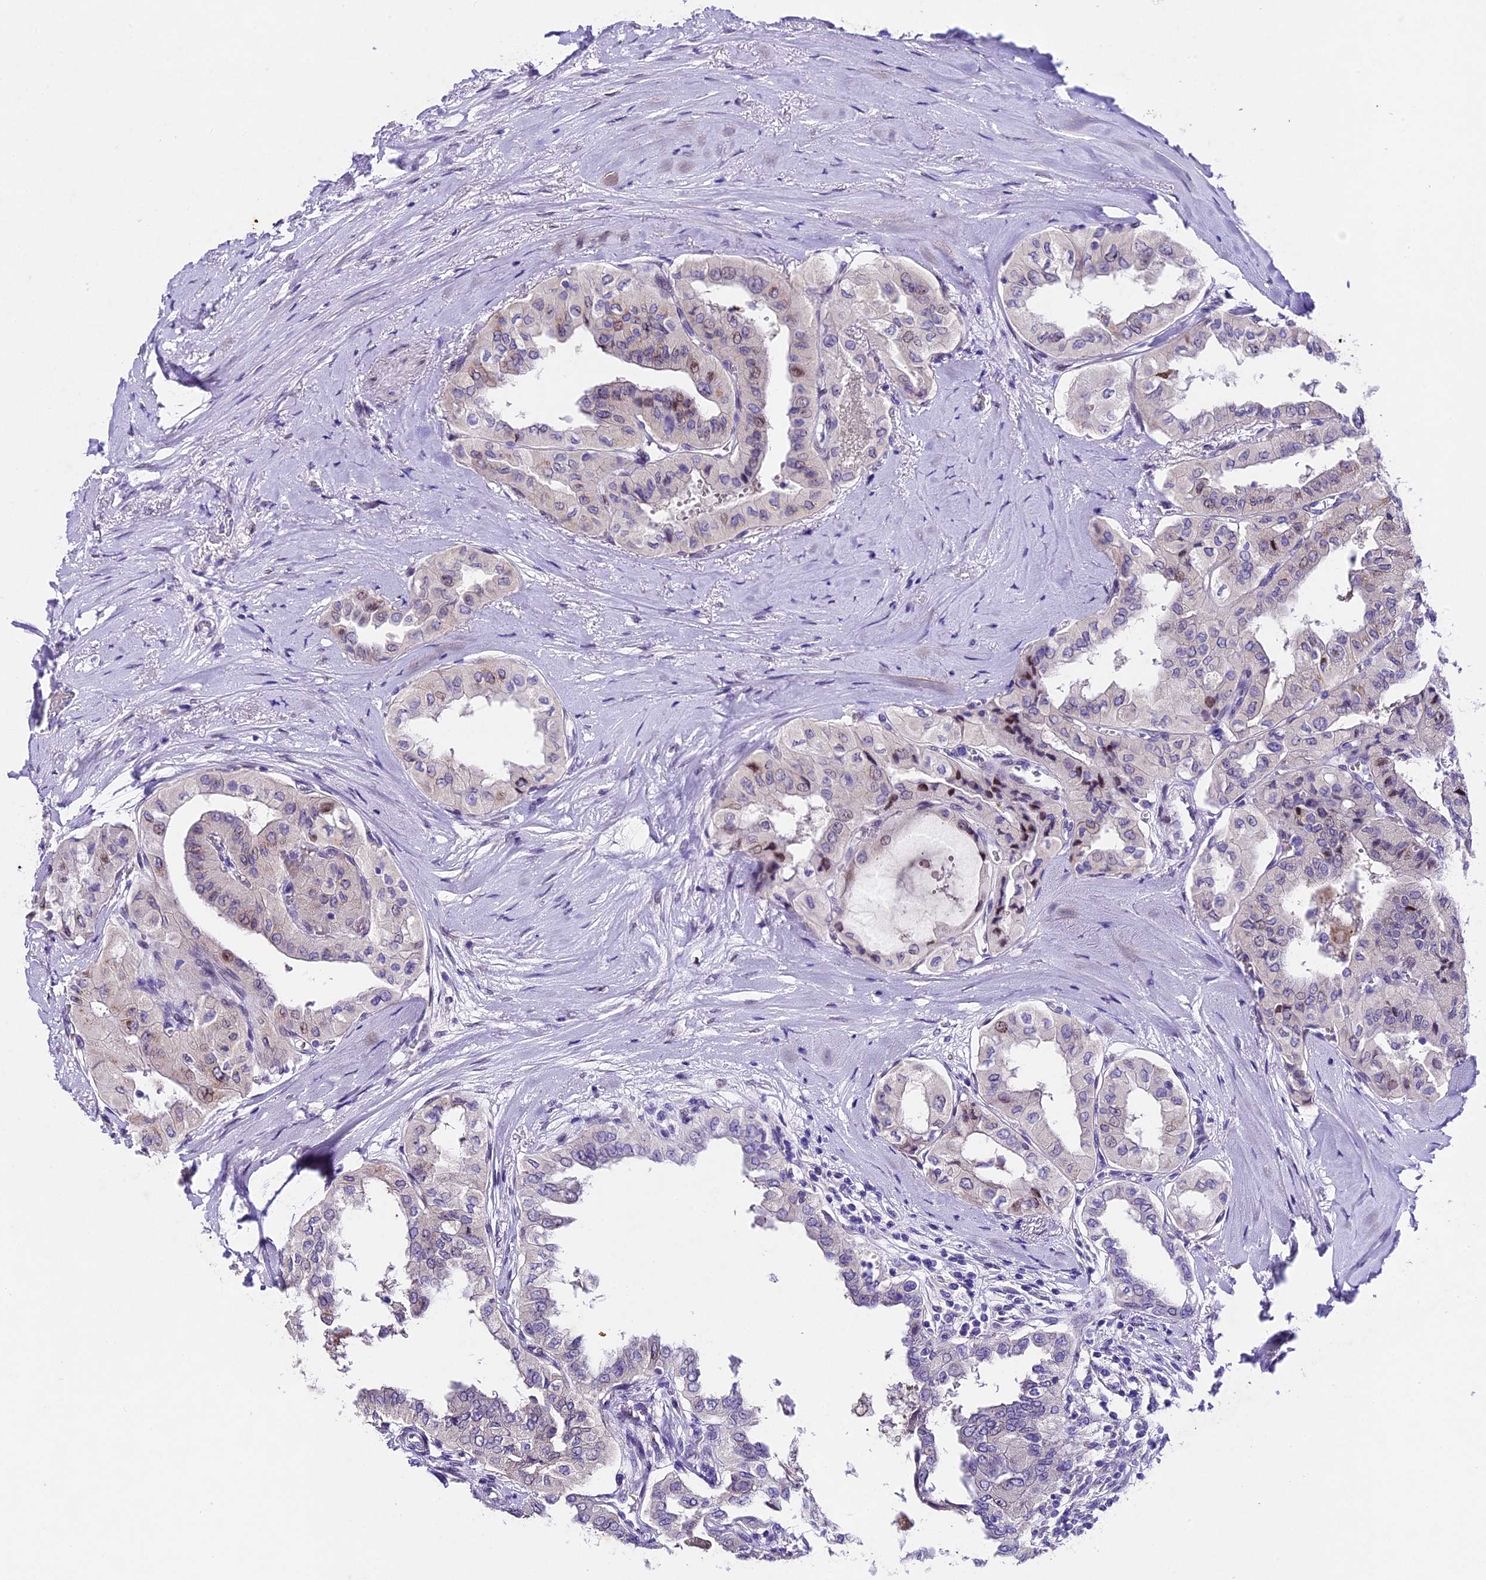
{"staining": {"intensity": "negative", "quantity": "none", "location": "none"}, "tissue": "thyroid cancer", "cell_type": "Tumor cells", "image_type": "cancer", "snomed": [{"axis": "morphology", "description": "Papillary adenocarcinoma, NOS"}, {"axis": "topography", "description": "Thyroid gland"}], "caption": "Immunohistochemical staining of papillary adenocarcinoma (thyroid) reveals no significant expression in tumor cells. (DAB (3,3'-diaminobenzidine) IHC visualized using brightfield microscopy, high magnification).", "gene": "IFT140", "patient": {"sex": "female", "age": 59}}